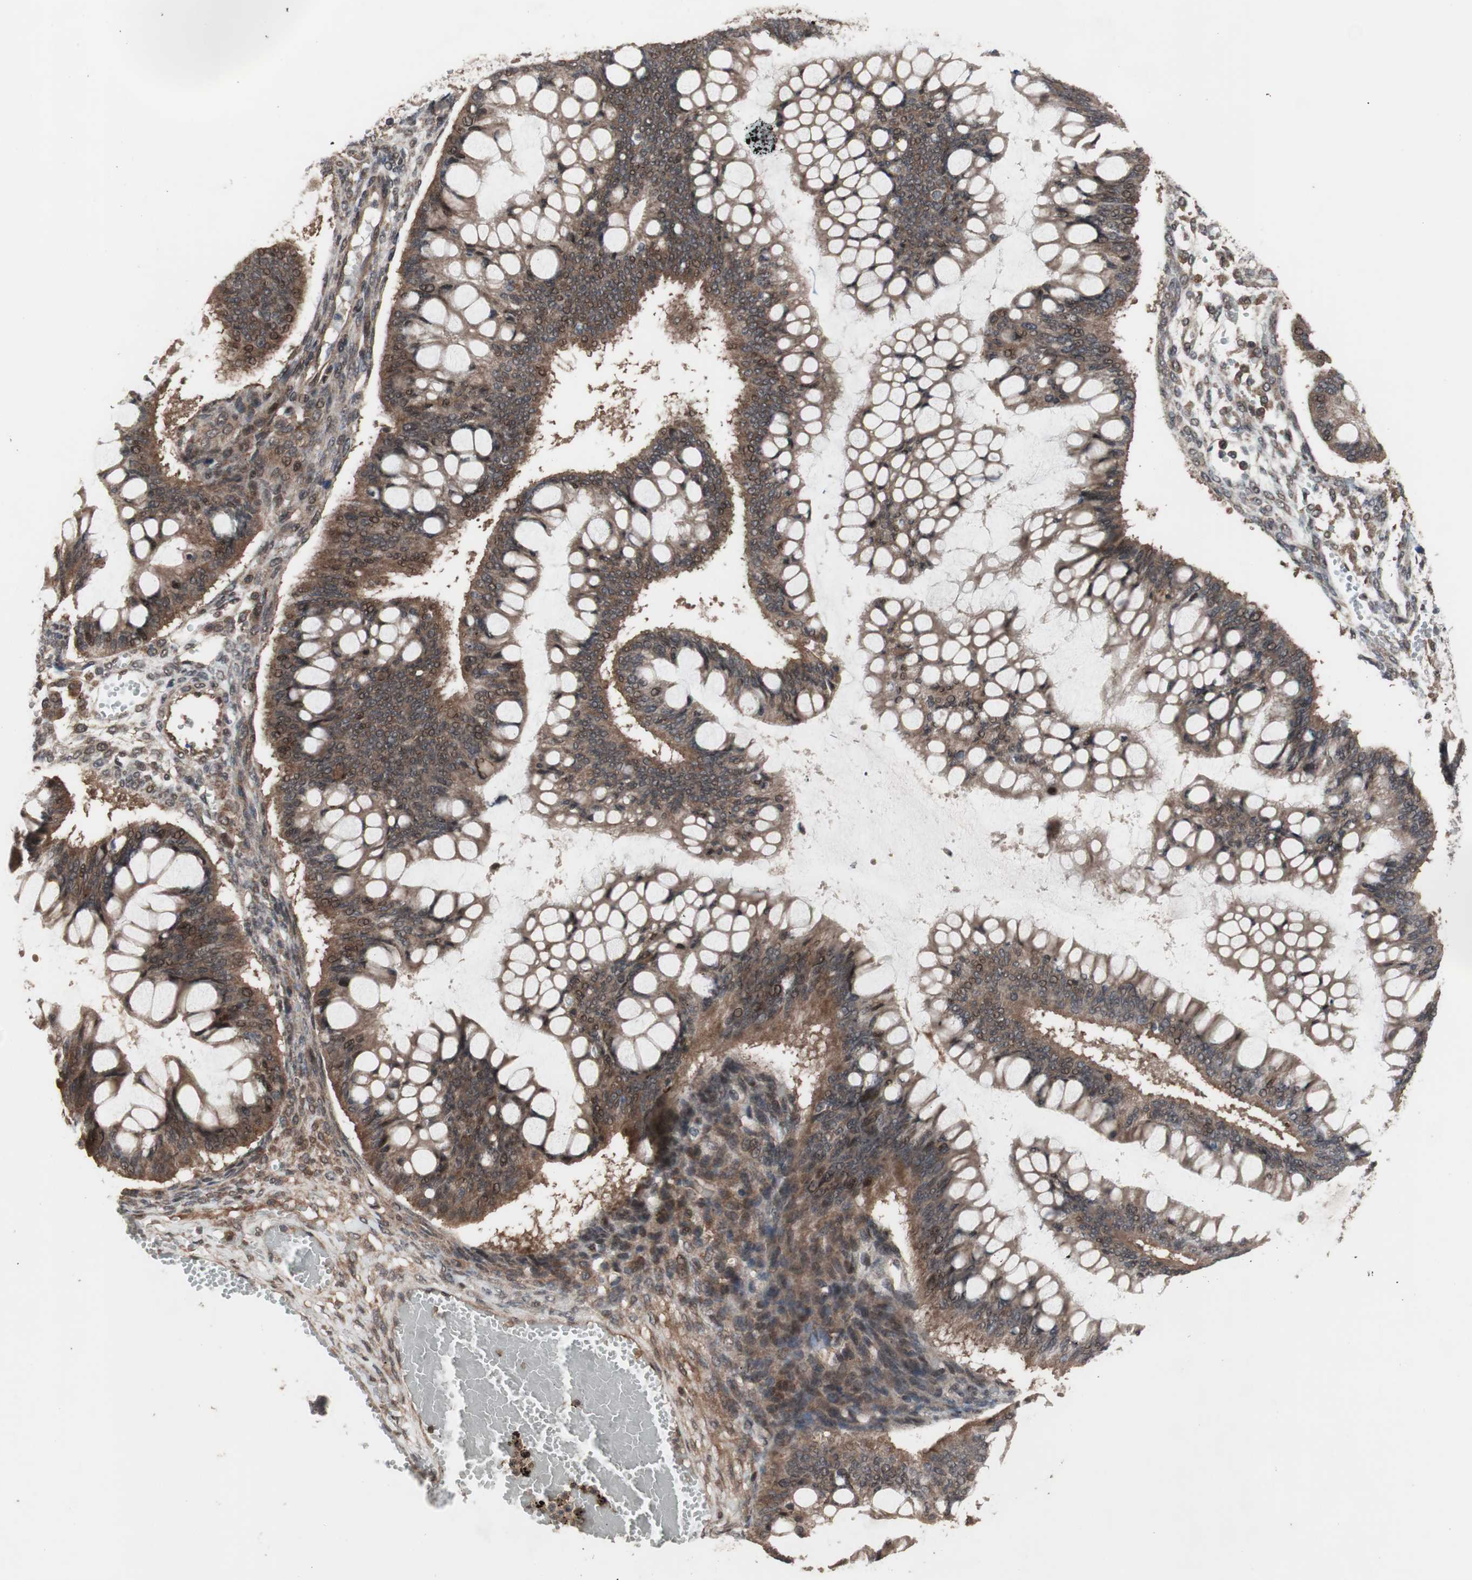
{"staining": {"intensity": "moderate", "quantity": ">75%", "location": "cytoplasmic/membranous,nuclear"}, "tissue": "ovarian cancer", "cell_type": "Tumor cells", "image_type": "cancer", "snomed": [{"axis": "morphology", "description": "Cystadenocarcinoma, mucinous, NOS"}, {"axis": "topography", "description": "Ovary"}], "caption": "This micrograph displays IHC staining of human ovarian cancer (mucinous cystadenocarcinoma), with medium moderate cytoplasmic/membranous and nuclear positivity in approximately >75% of tumor cells.", "gene": "KANSL1", "patient": {"sex": "female", "age": 73}}